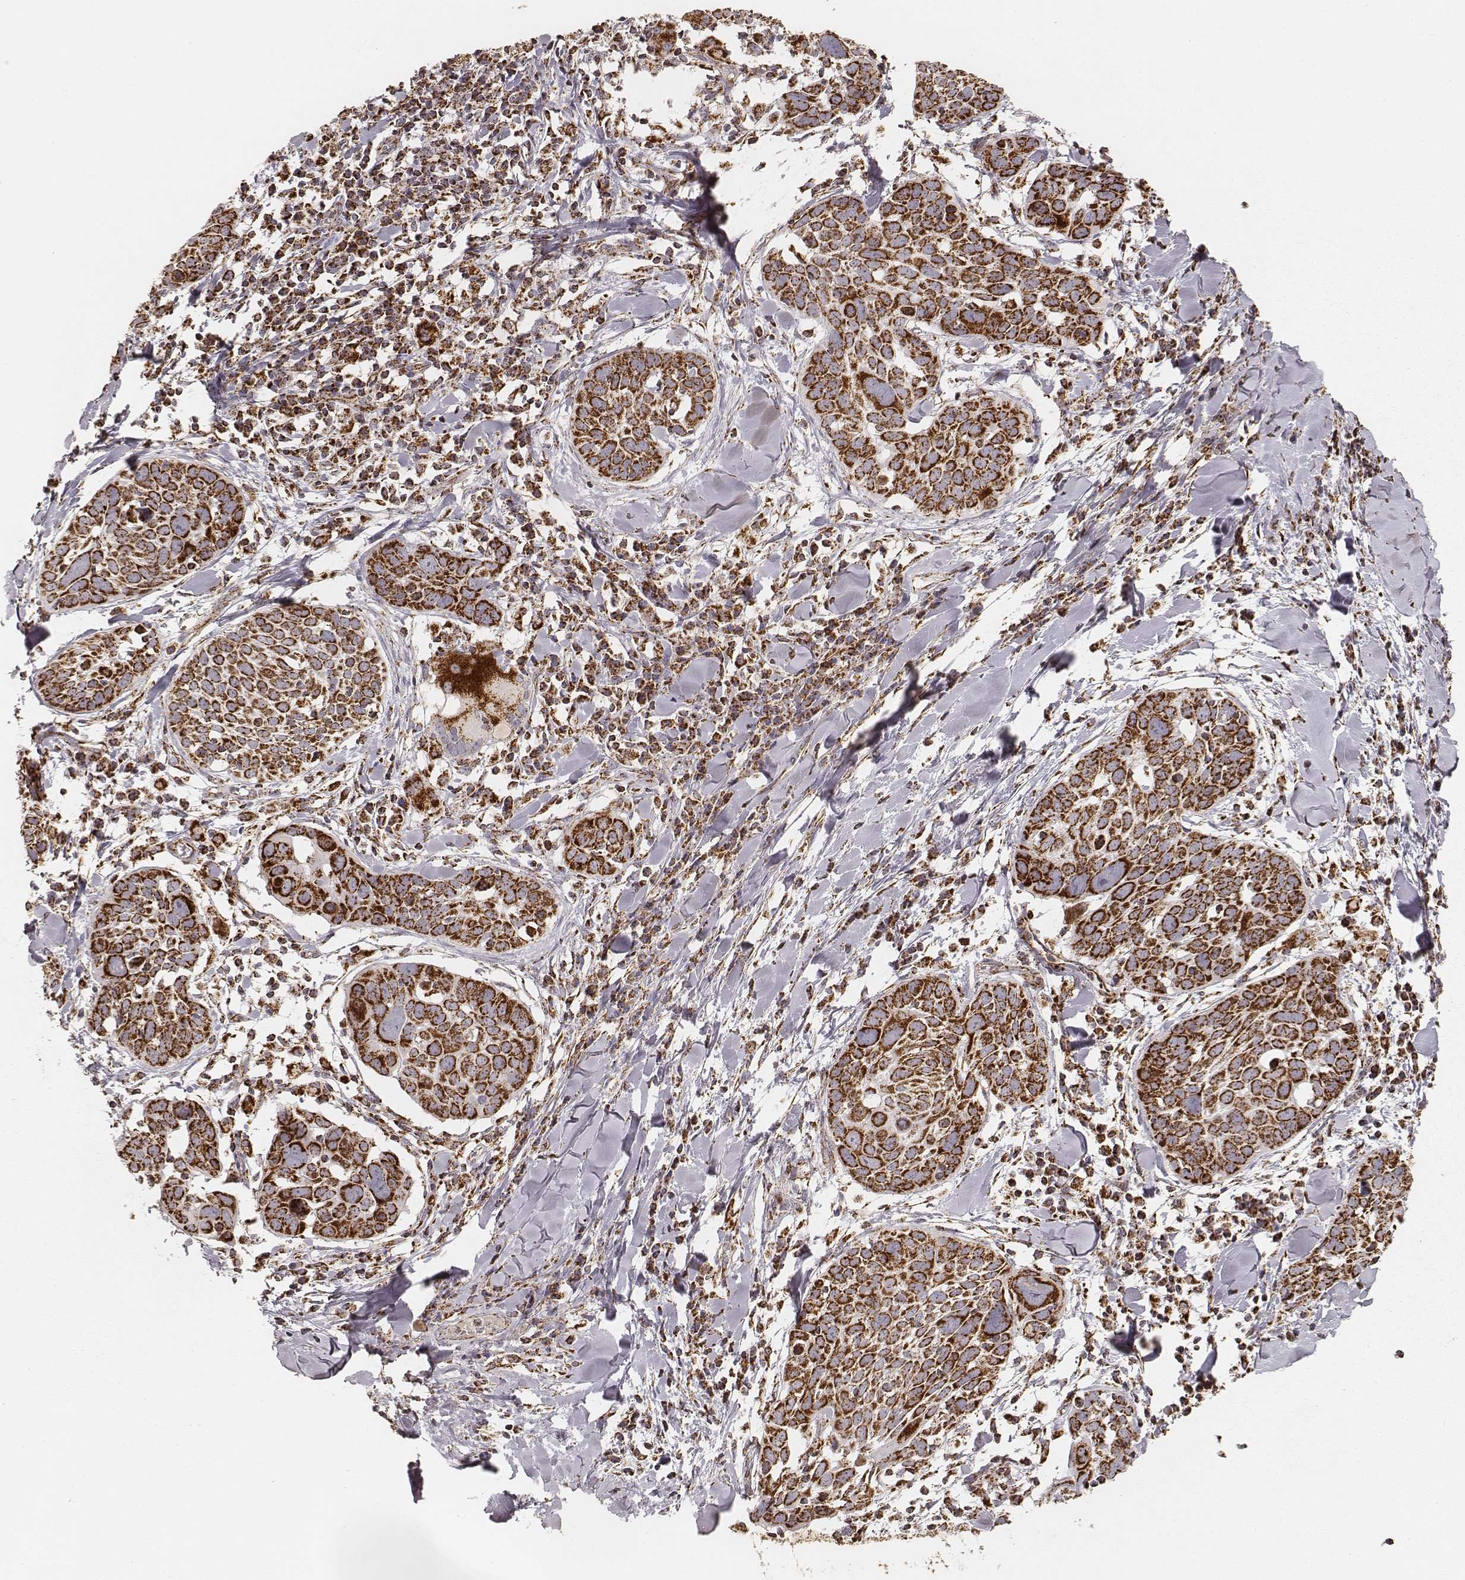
{"staining": {"intensity": "strong", "quantity": ">75%", "location": "cytoplasmic/membranous"}, "tissue": "lung cancer", "cell_type": "Tumor cells", "image_type": "cancer", "snomed": [{"axis": "morphology", "description": "Squamous cell carcinoma, NOS"}, {"axis": "topography", "description": "Lung"}], "caption": "A high-resolution photomicrograph shows IHC staining of squamous cell carcinoma (lung), which shows strong cytoplasmic/membranous staining in approximately >75% of tumor cells. Immunohistochemistry (ihc) stains the protein of interest in brown and the nuclei are stained blue.", "gene": "CS", "patient": {"sex": "male", "age": 57}}